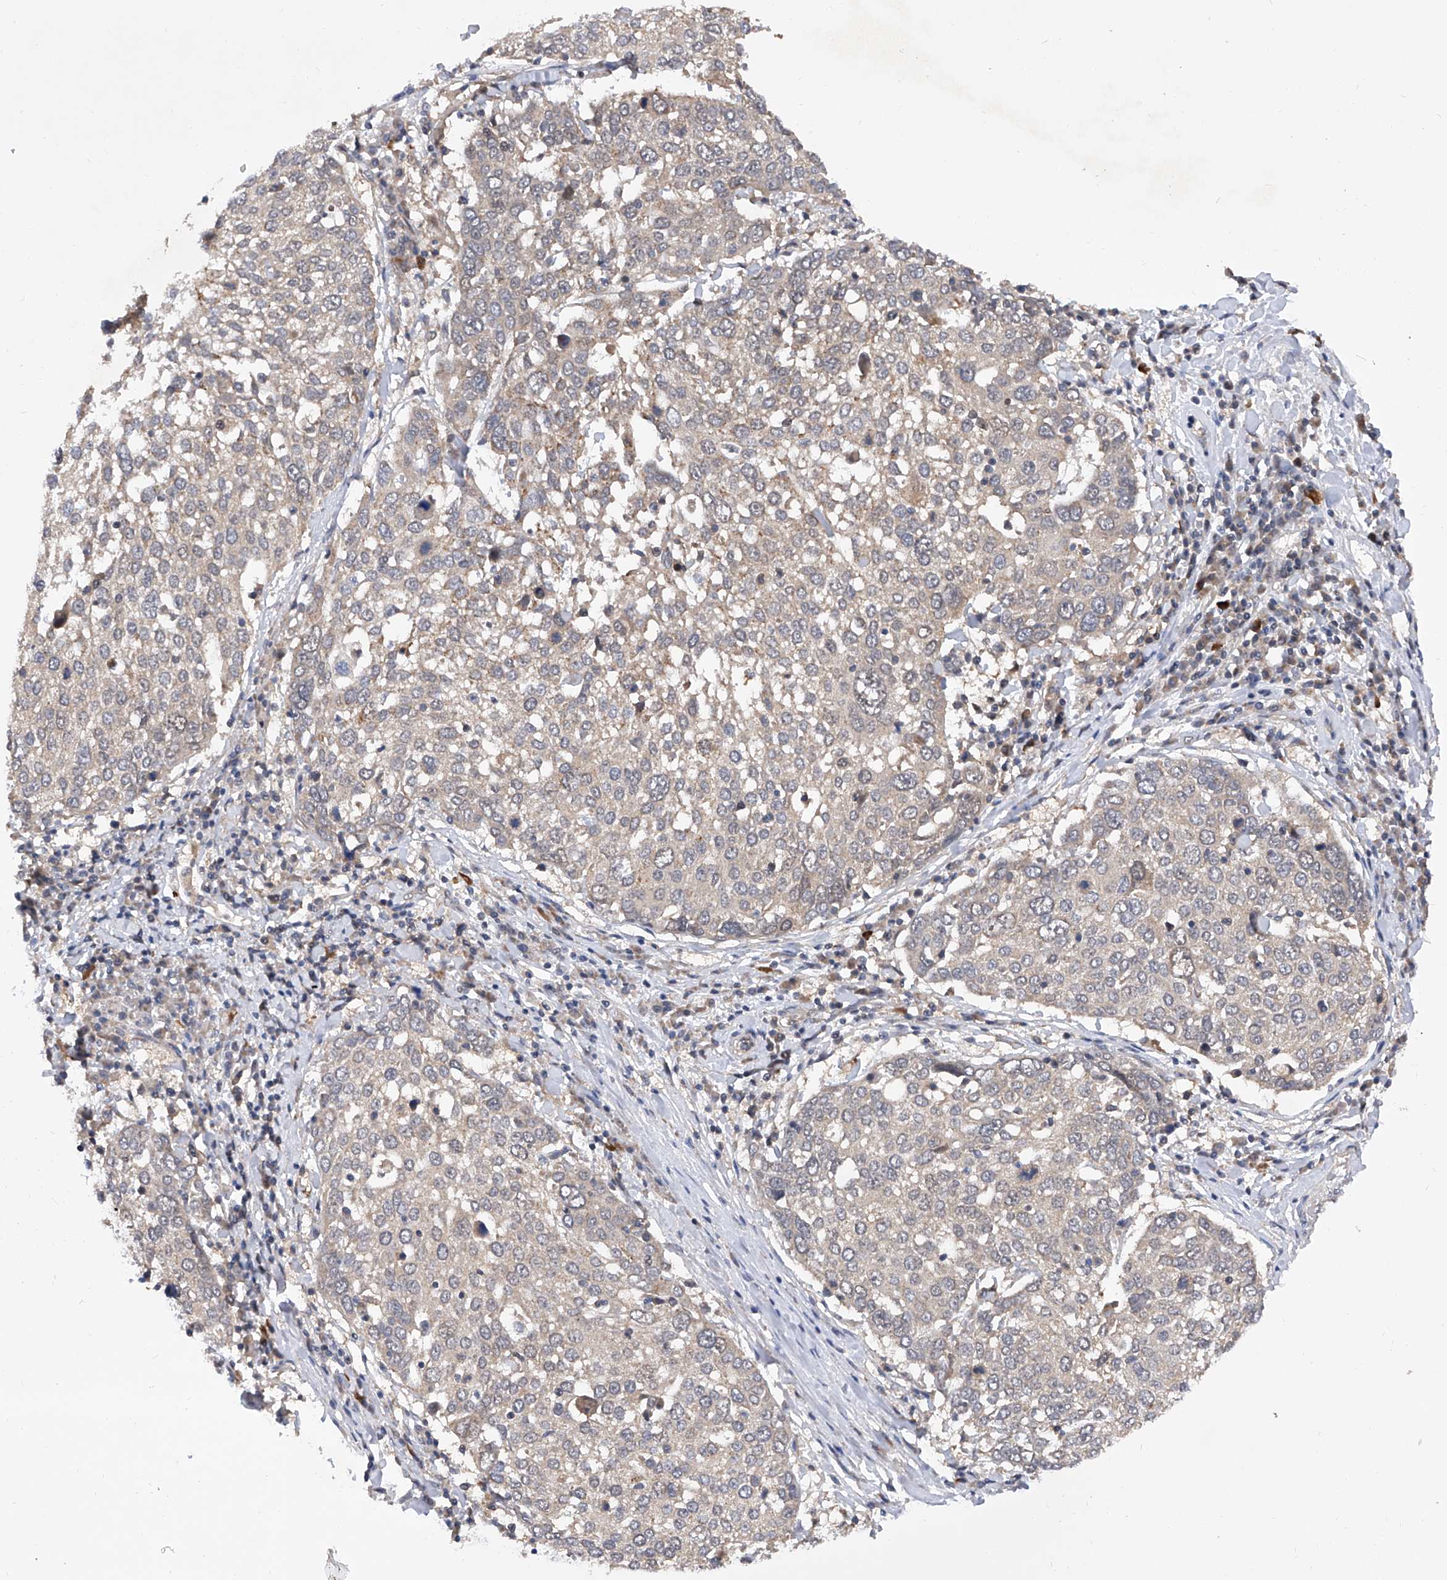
{"staining": {"intensity": "negative", "quantity": "none", "location": "none"}, "tissue": "lung cancer", "cell_type": "Tumor cells", "image_type": "cancer", "snomed": [{"axis": "morphology", "description": "Squamous cell carcinoma, NOS"}, {"axis": "topography", "description": "Lung"}], "caption": "Tumor cells are negative for protein expression in human lung cancer (squamous cell carcinoma).", "gene": "USP45", "patient": {"sex": "male", "age": 65}}